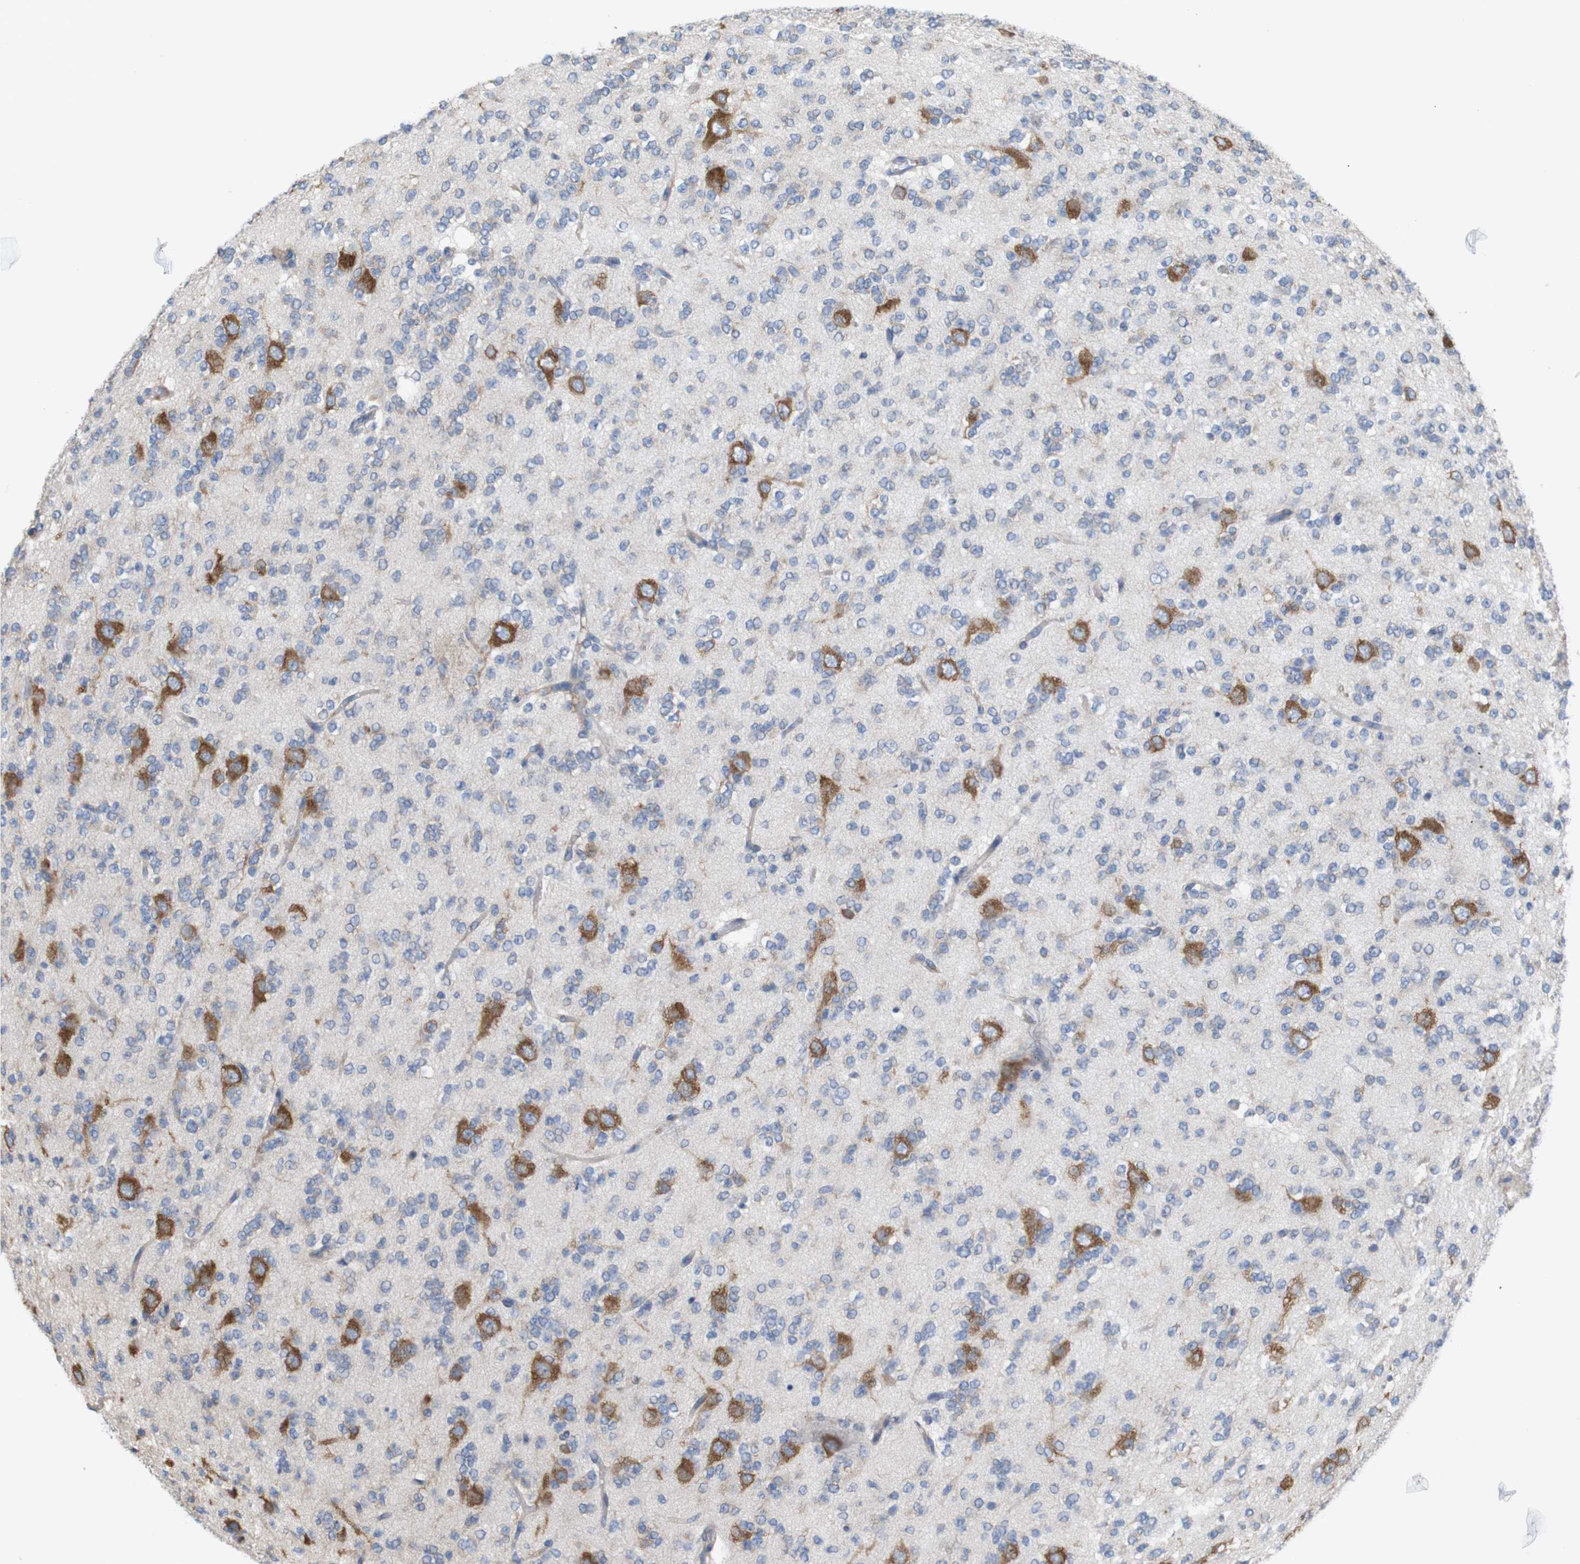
{"staining": {"intensity": "negative", "quantity": "none", "location": "none"}, "tissue": "glioma", "cell_type": "Tumor cells", "image_type": "cancer", "snomed": [{"axis": "morphology", "description": "Glioma, malignant, Low grade"}, {"axis": "topography", "description": "Brain"}], "caption": "An image of glioma stained for a protein reveals no brown staining in tumor cells.", "gene": "MYEOV", "patient": {"sex": "male", "age": 38}}